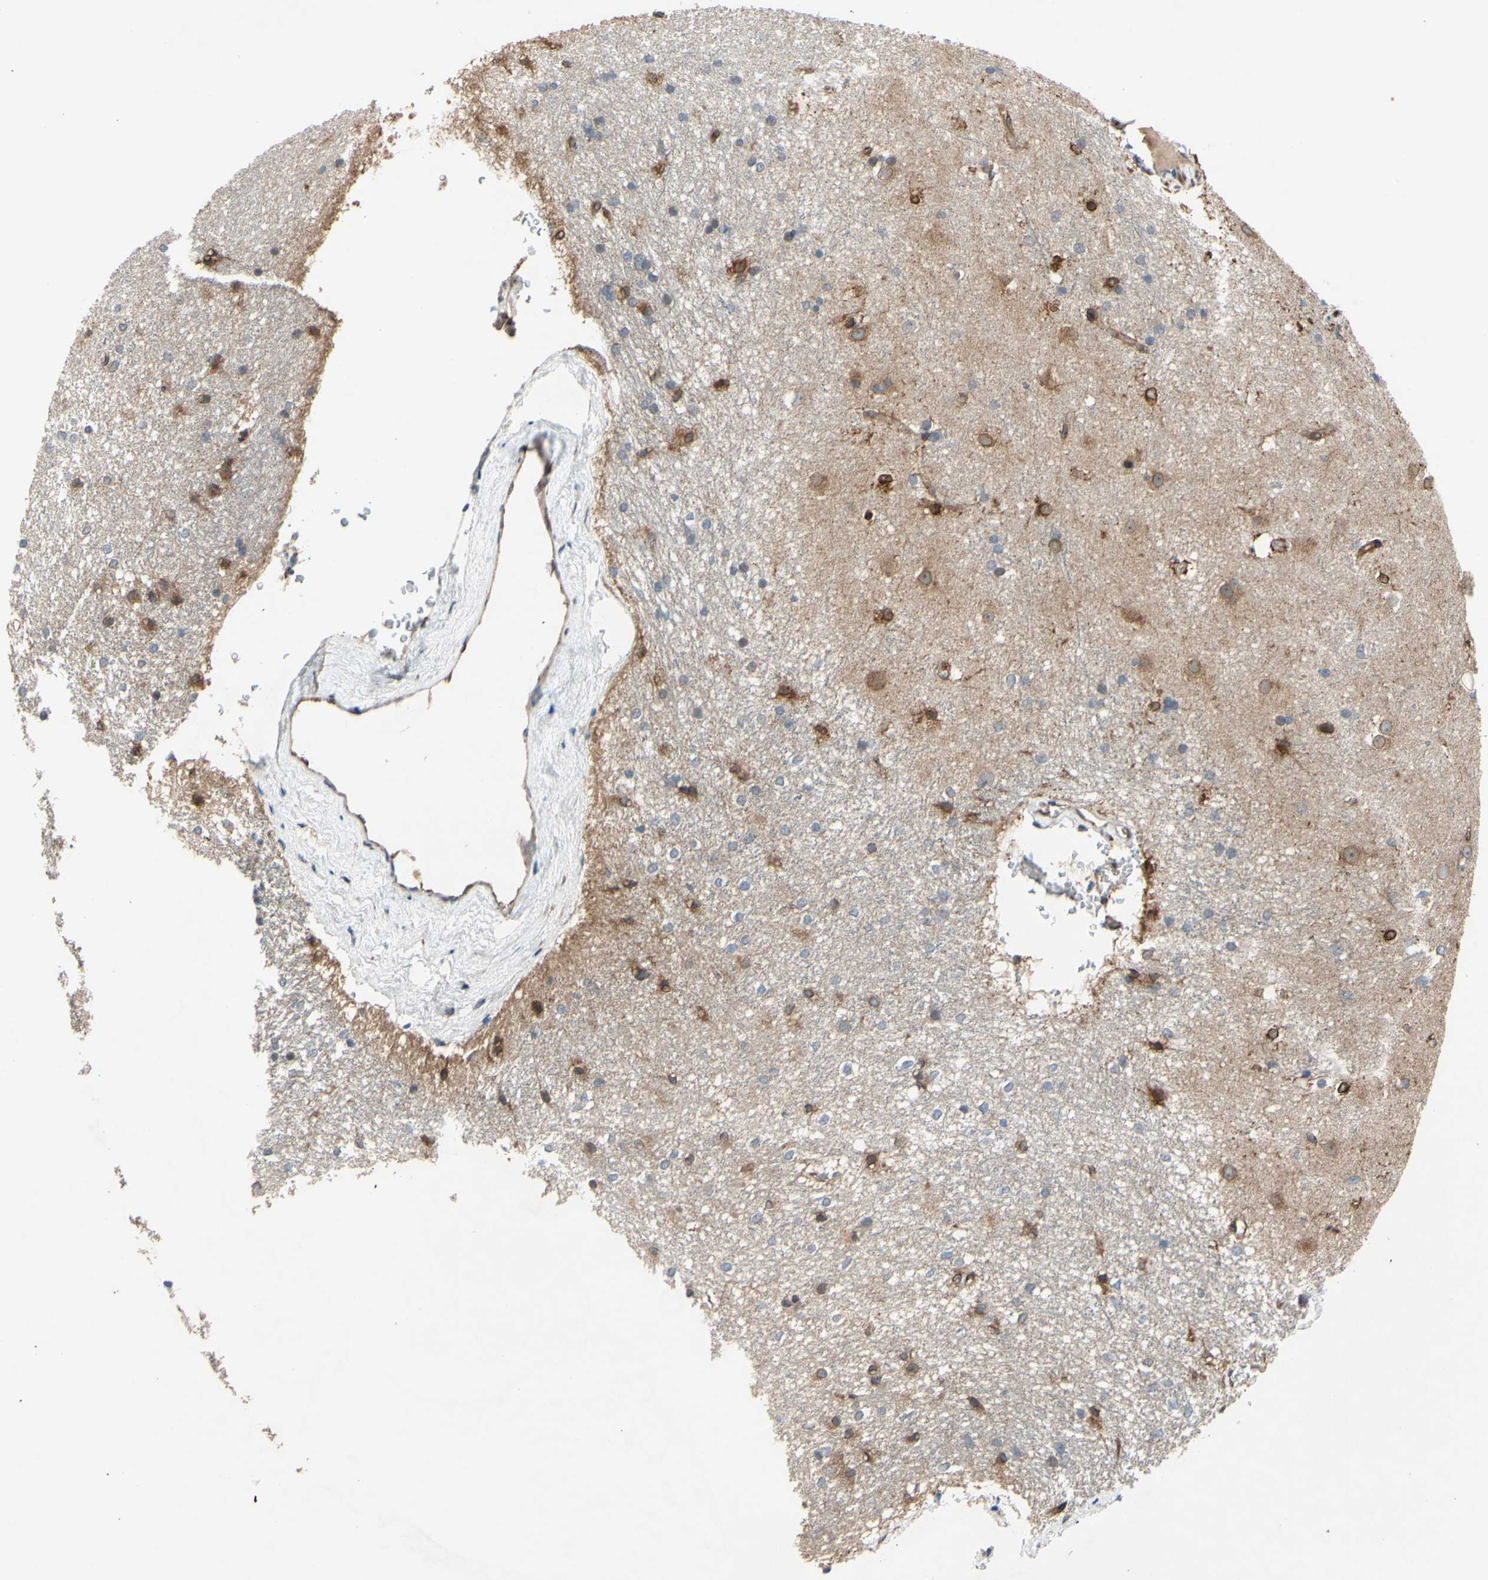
{"staining": {"intensity": "strong", "quantity": "25%-75%", "location": "cytoplasmic/membranous"}, "tissue": "caudate", "cell_type": "Glial cells", "image_type": "normal", "snomed": [{"axis": "morphology", "description": "Normal tissue, NOS"}, {"axis": "topography", "description": "Lateral ventricle wall"}], "caption": "This micrograph demonstrates immunohistochemistry (IHC) staining of benign human caudate, with high strong cytoplasmic/membranous expression in about 25%-75% of glial cells.", "gene": "PRXL2A", "patient": {"sex": "female", "age": 19}}